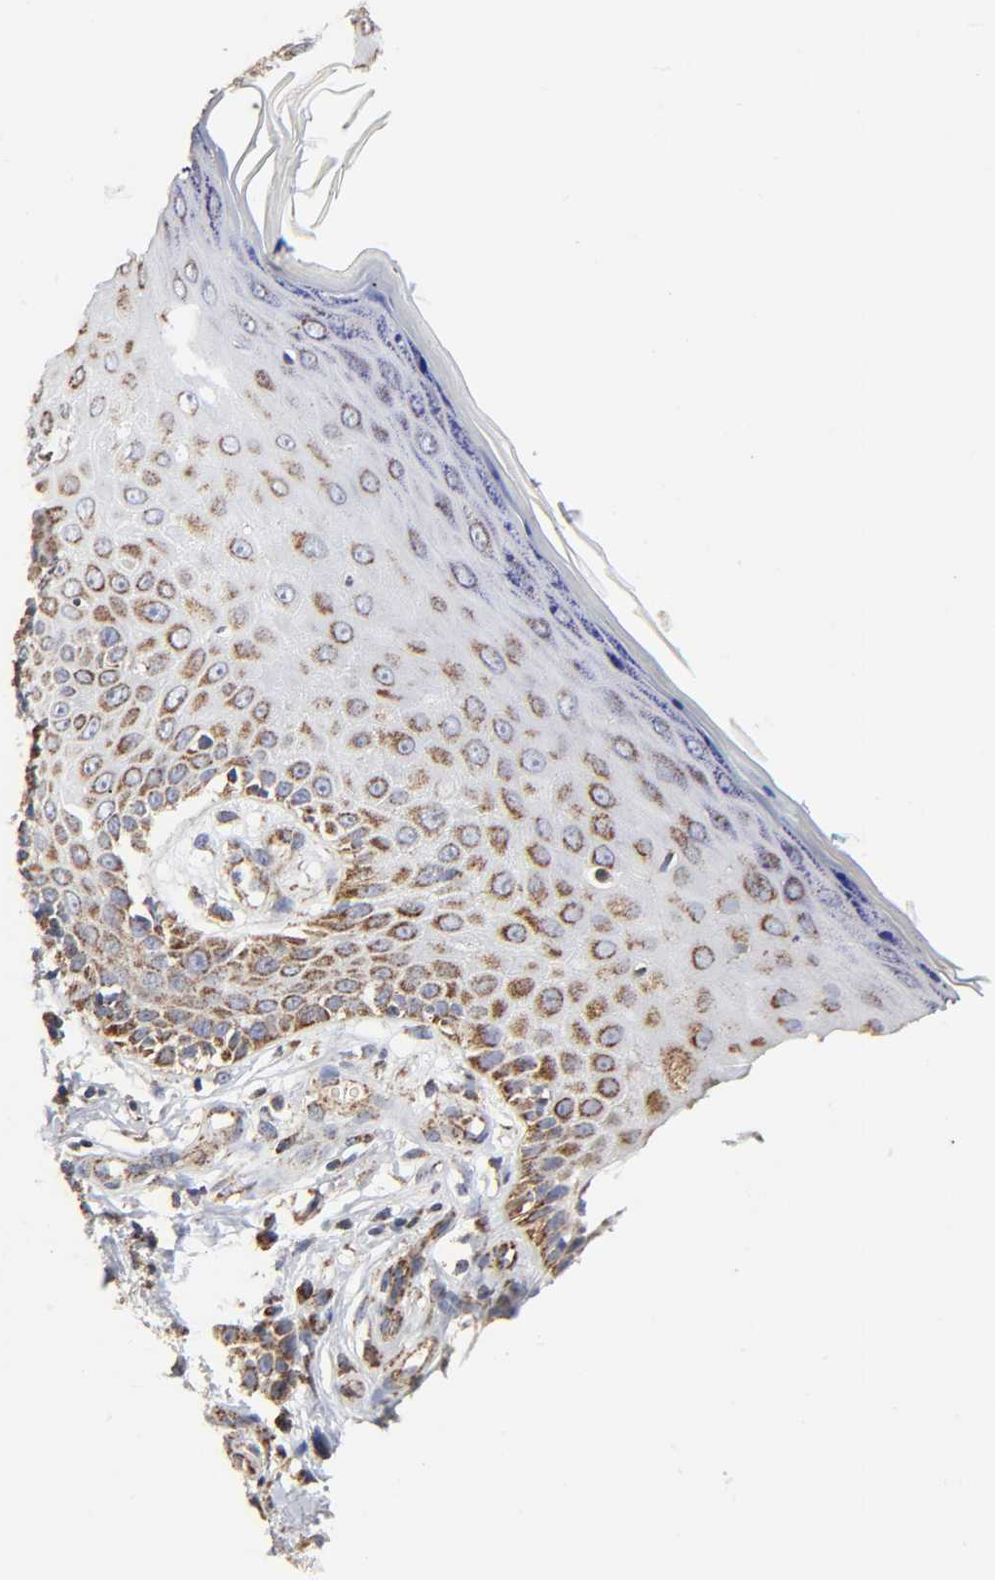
{"staining": {"intensity": "strong", "quantity": ">75%", "location": "cytoplasmic/membranous"}, "tissue": "skin cancer", "cell_type": "Tumor cells", "image_type": "cancer", "snomed": [{"axis": "morphology", "description": "Squamous cell carcinoma, NOS"}, {"axis": "topography", "description": "Skin"}], "caption": "Protein staining shows strong cytoplasmic/membranous expression in approximately >75% of tumor cells in squamous cell carcinoma (skin). The protein of interest is shown in brown color, while the nuclei are stained blue.", "gene": "COX6B1", "patient": {"sex": "female", "age": 42}}